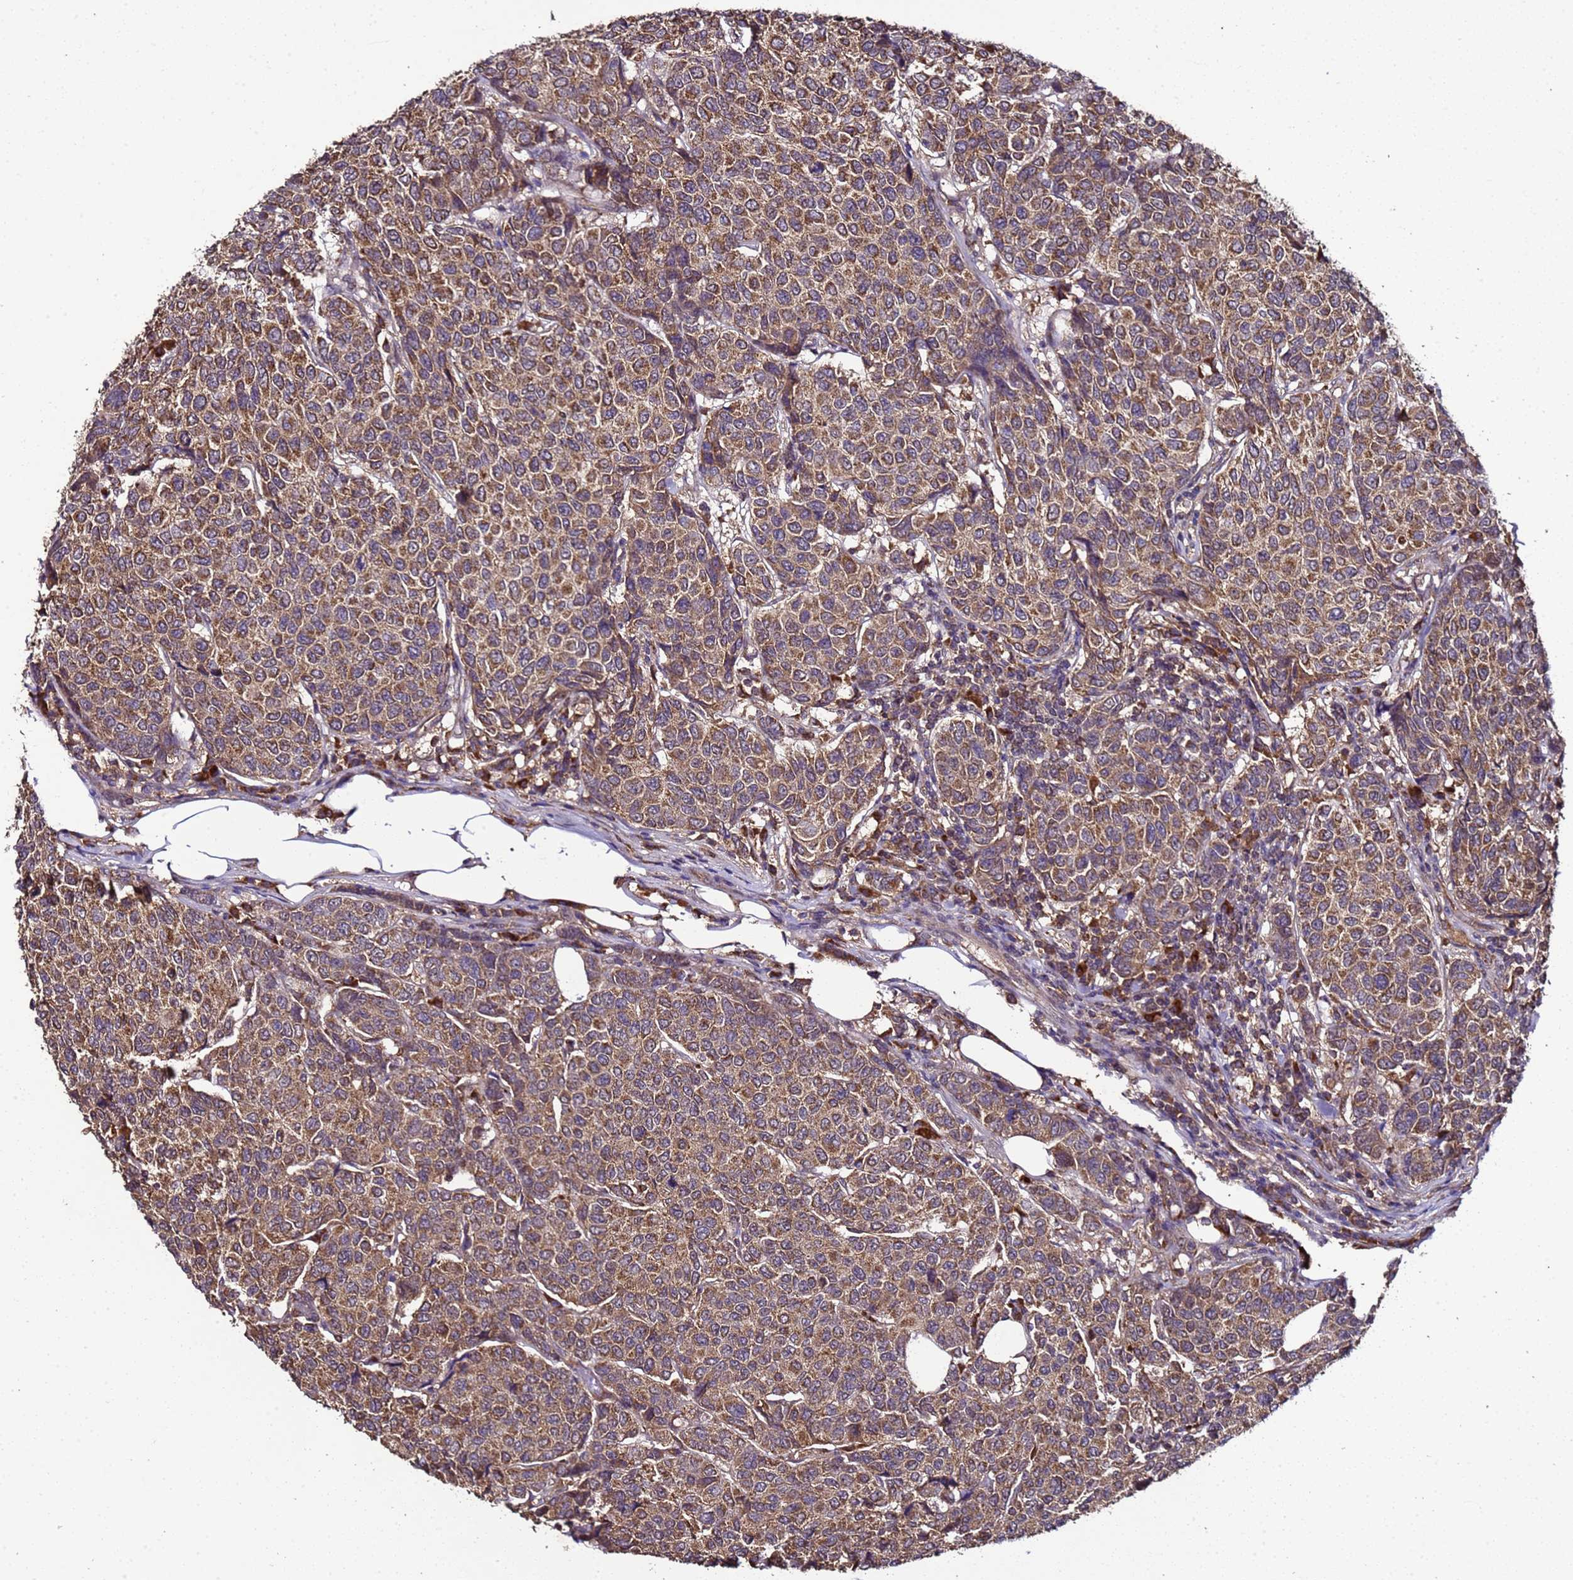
{"staining": {"intensity": "moderate", "quantity": ">75%", "location": "cytoplasmic/membranous"}, "tissue": "breast cancer", "cell_type": "Tumor cells", "image_type": "cancer", "snomed": [{"axis": "morphology", "description": "Duct carcinoma"}, {"axis": "topography", "description": "Breast"}], "caption": "Immunohistochemical staining of human breast invasive ductal carcinoma demonstrates medium levels of moderate cytoplasmic/membranous protein expression in approximately >75% of tumor cells.", "gene": "HSPBAP1", "patient": {"sex": "female", "age": 55}}